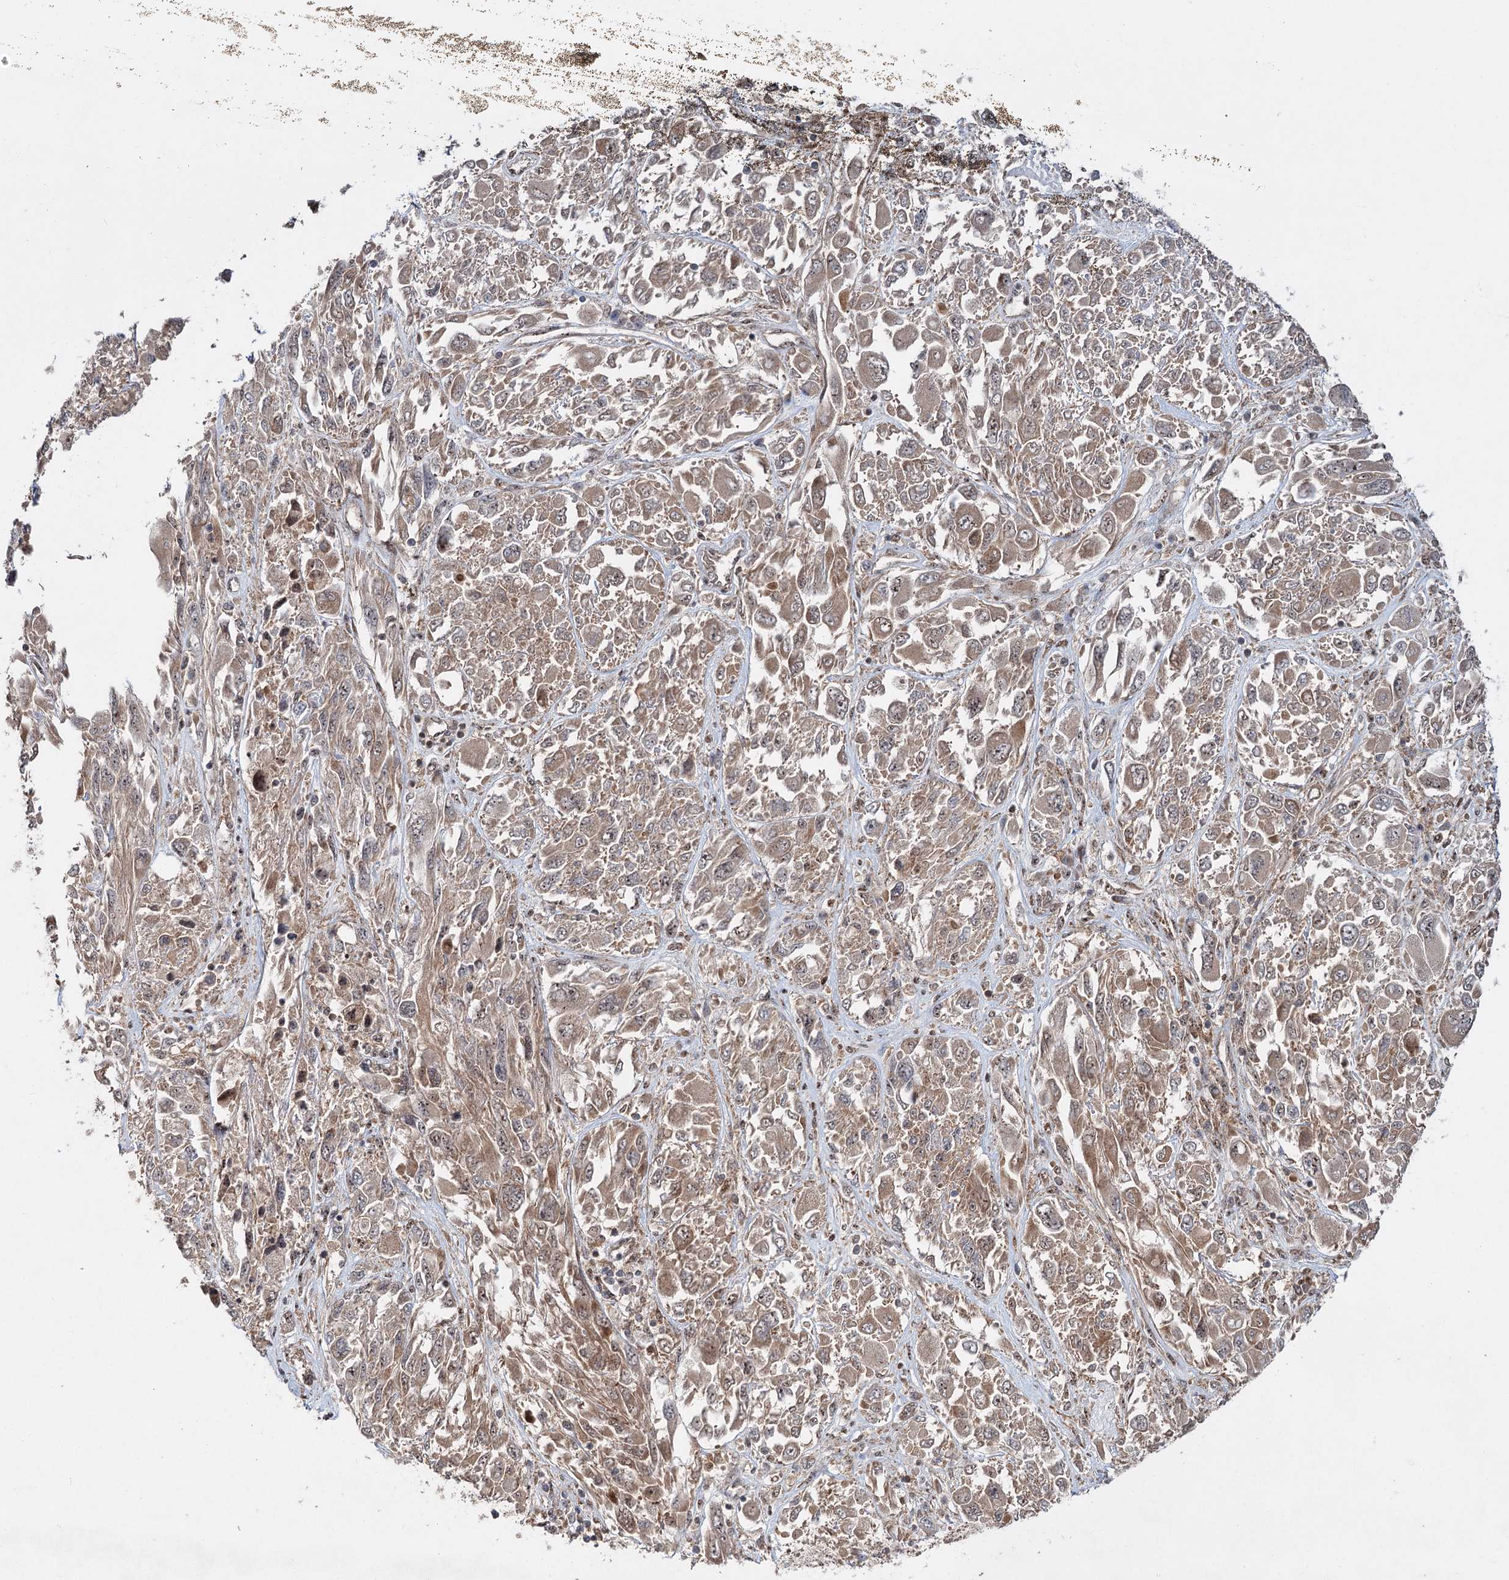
{"staining": {"intensity": "weak", "quantity": ">75%", "location": "cytoplasmic/membranous"}, "tissue": "melanoma", "cell_type": "Tumor cells", "image_type": "cancer", "snomed": [{"axis": "morphology", "description": "Malignant melanoma, NOS"}, {"axis": "topography", "description": "Skin"}], "caption": "Brown immunohistochemical staining in melanoma shows weak cytoplasmic/membranous staining in approximately >75% of tumor cells. (IHC, brightfield microscopy, high magnification).", "gene": "C12orf4", "patient": {"sex": "female", "age": 91}}